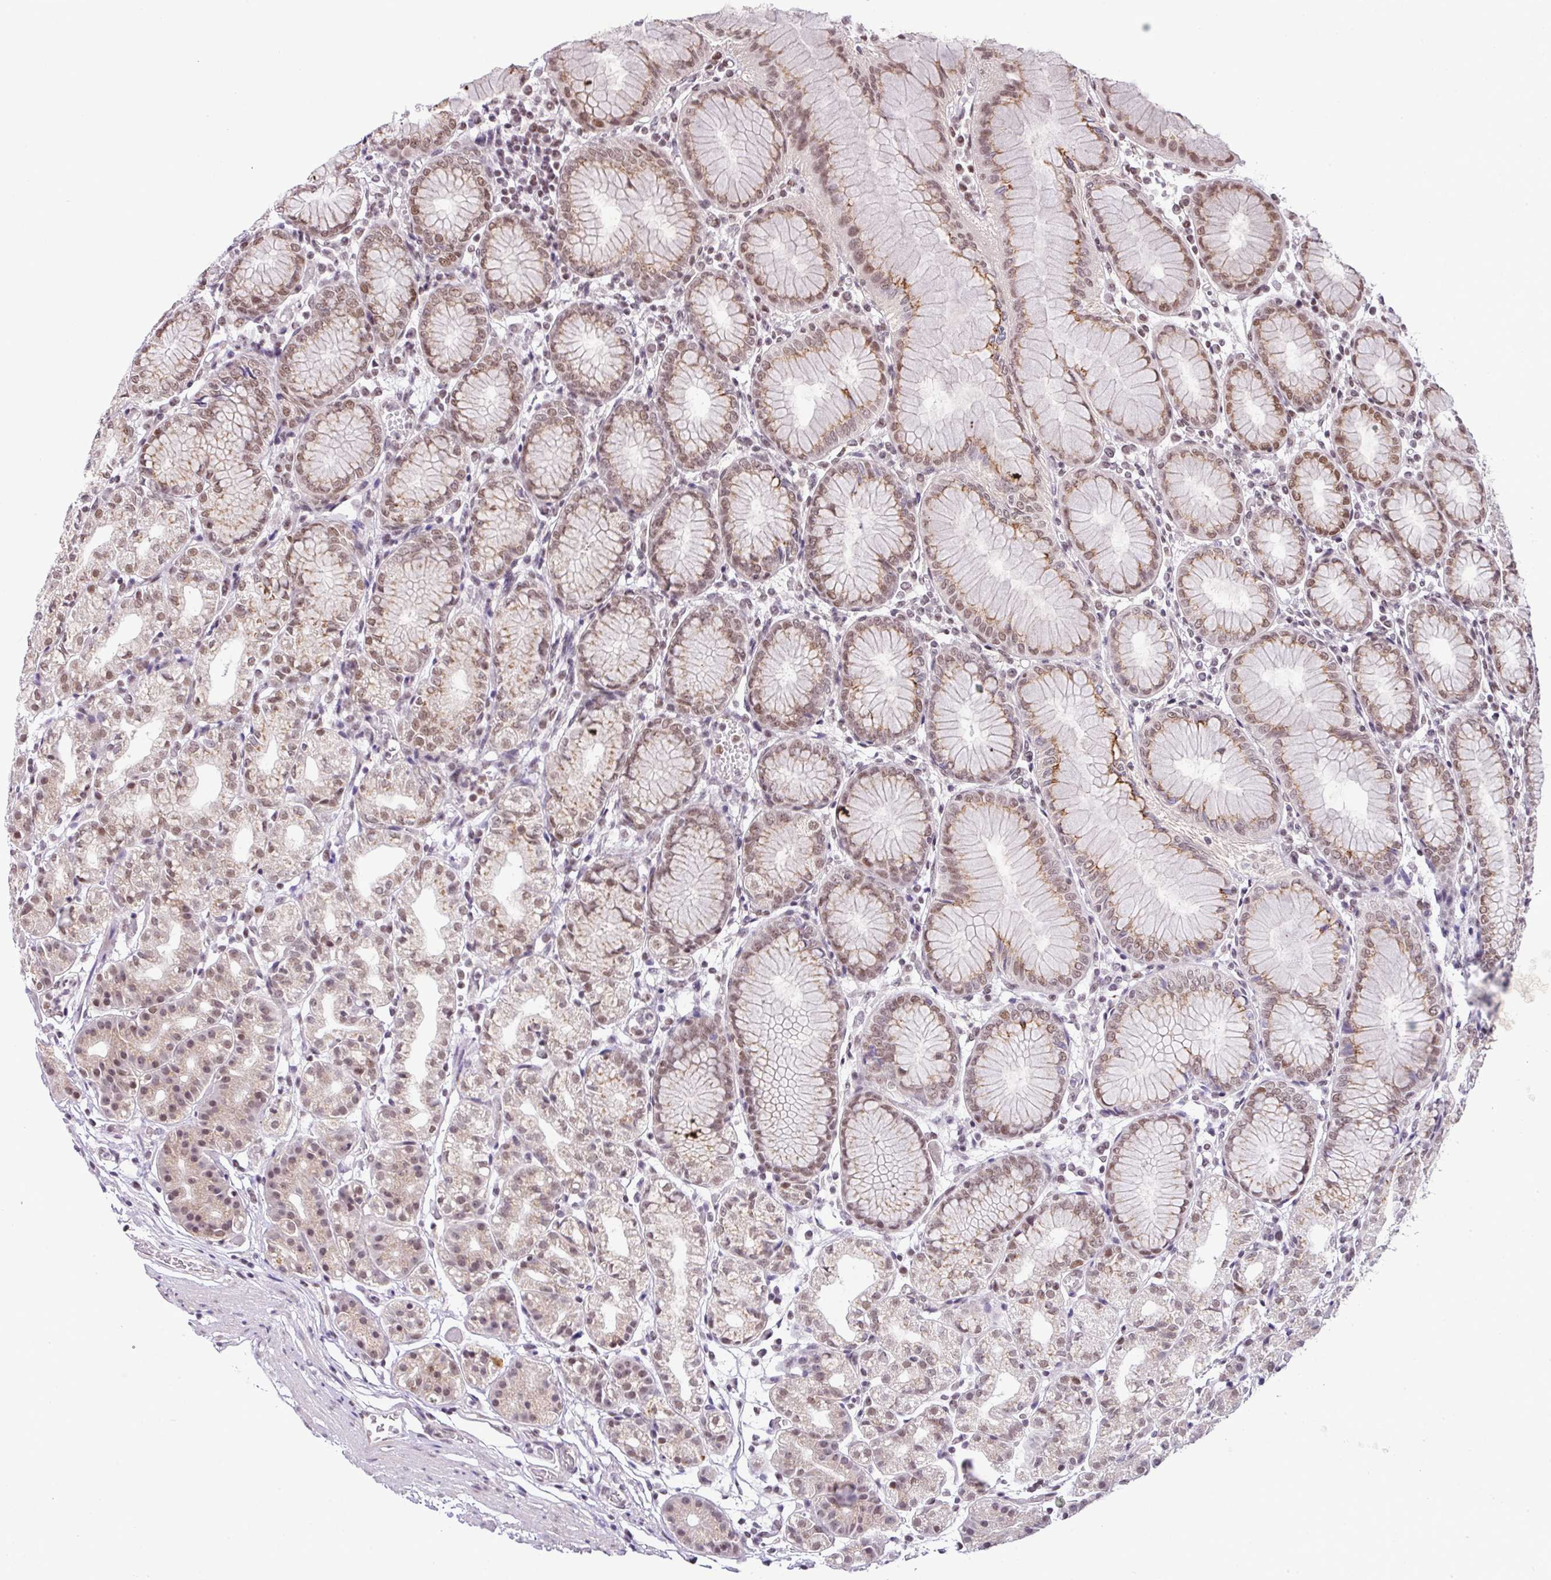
{"staining": {"intensity": "moderate", "quantity": ">75%", "location": "nuclear"}, "tissue": "stomach", "cell_type": "Glandular cells", "image_type": "normal", "snomed": [{"axis": "morphology", "description": "Normal tissue, NOS"}, {"axis": "topography", "description": "Stomach"}], "caption": "A high-resolution micrograph shows immunohistochemistry (IHC) staining of benign stomach, which exhibits moderate nuclear expression in approximately >75% of glandular cells.", "gene": "PGAP4", "patient": {"sex": "female", "age": 57}}